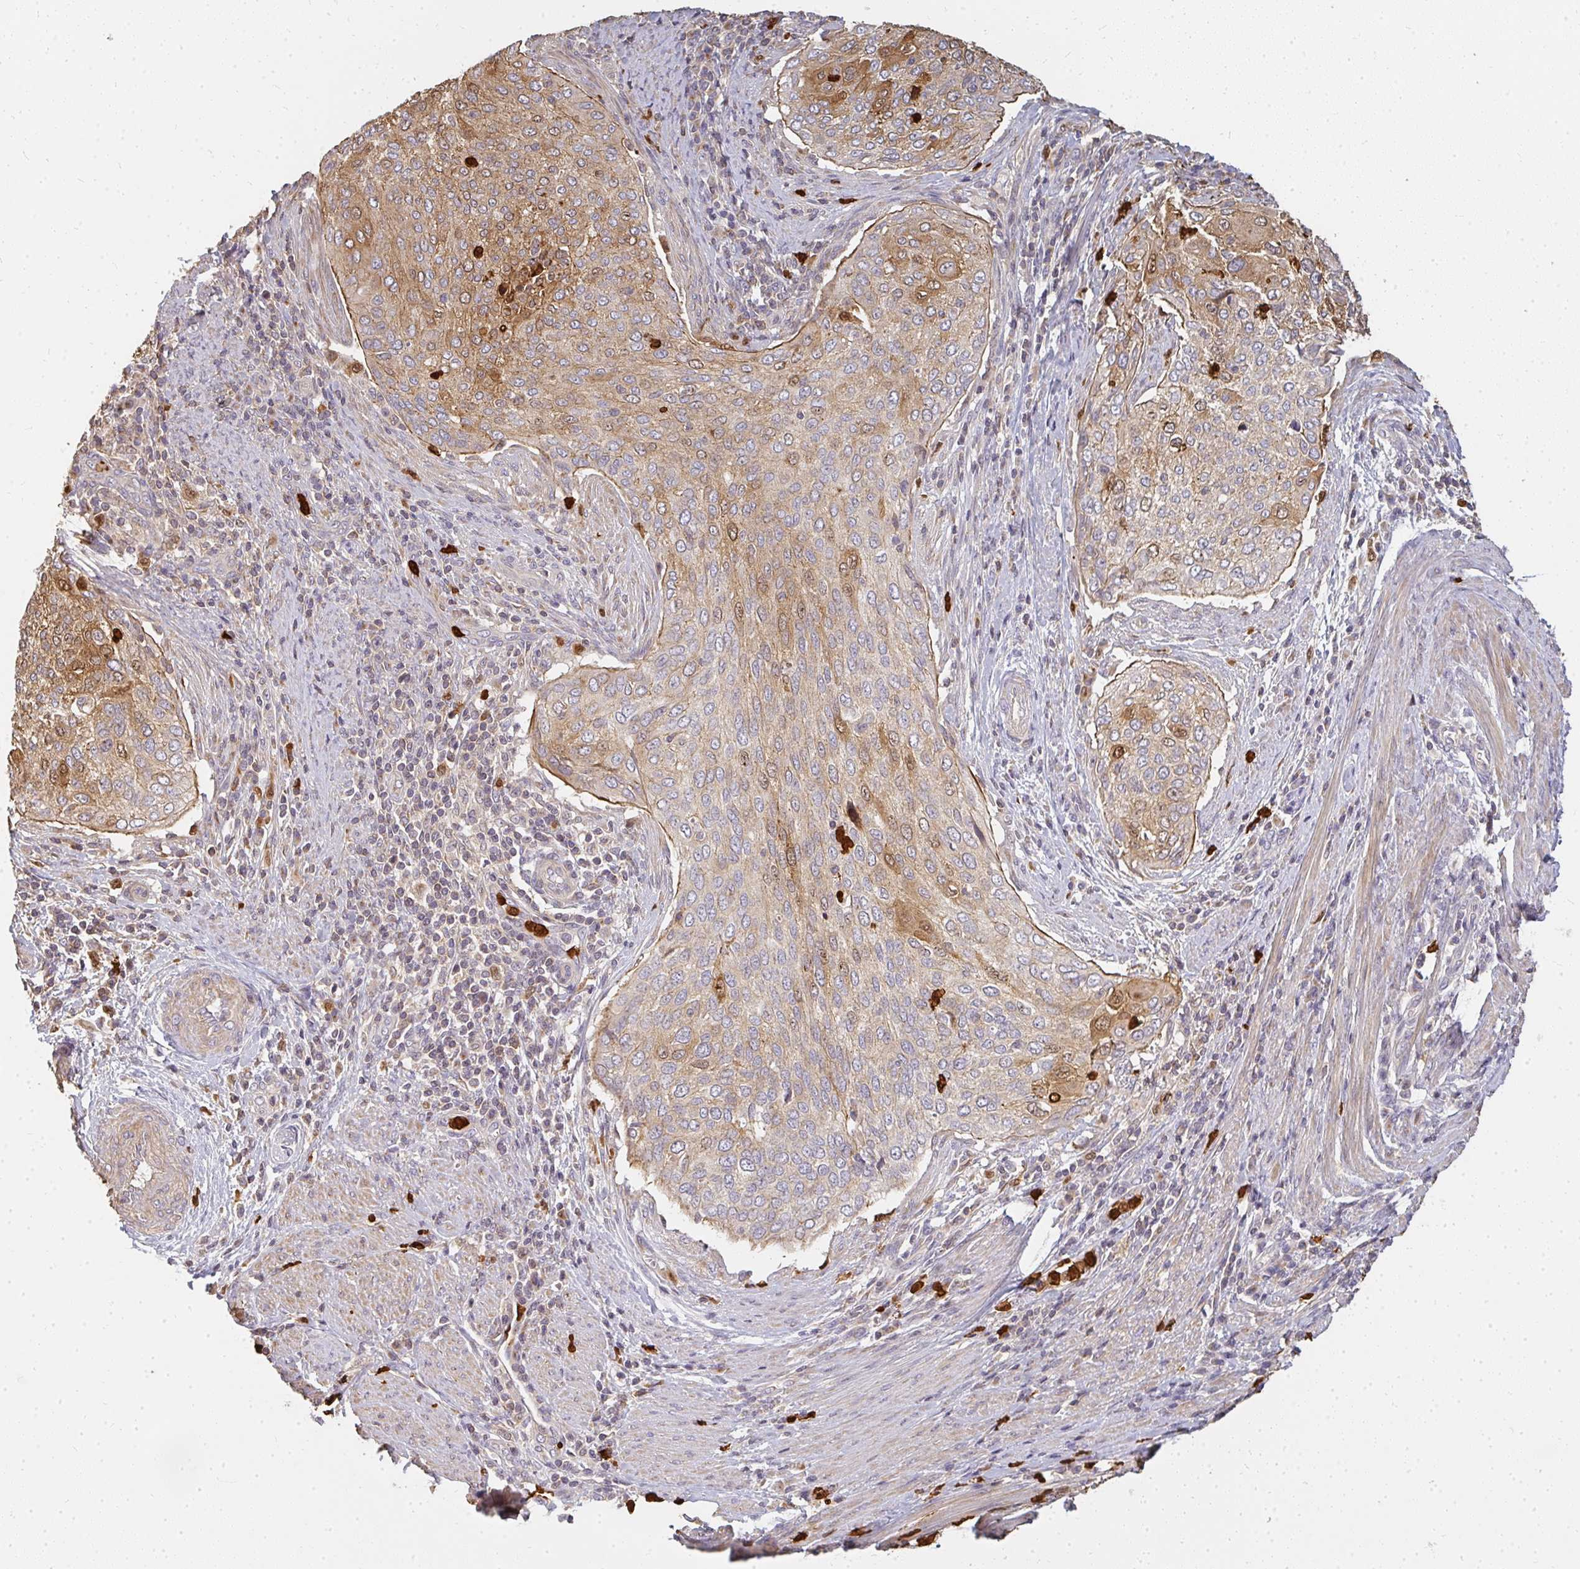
{"staining": {"intensity": "moderate", "quantity": "25%-75%", "location": "cytoplasmic/membranous,nuclear"}, "tissue": "cervical cancer", "cell_type": "Tumor cells", "image_type": "cancer", "snomed": [{"axis": "morphology", "description": "Squamous cell carcinoma, NOS"}, {"axis": "topography", "description": "Cervix"}], "caption": "Tumor cells display medium levels of moderate cytoplasmic/membranous and nuclear expression in approximately 25%-75% of cells in squamous cell carcinoma (cervical).", "gene": "CNTRL", "patient": {"sex": "female", "age": 38}}